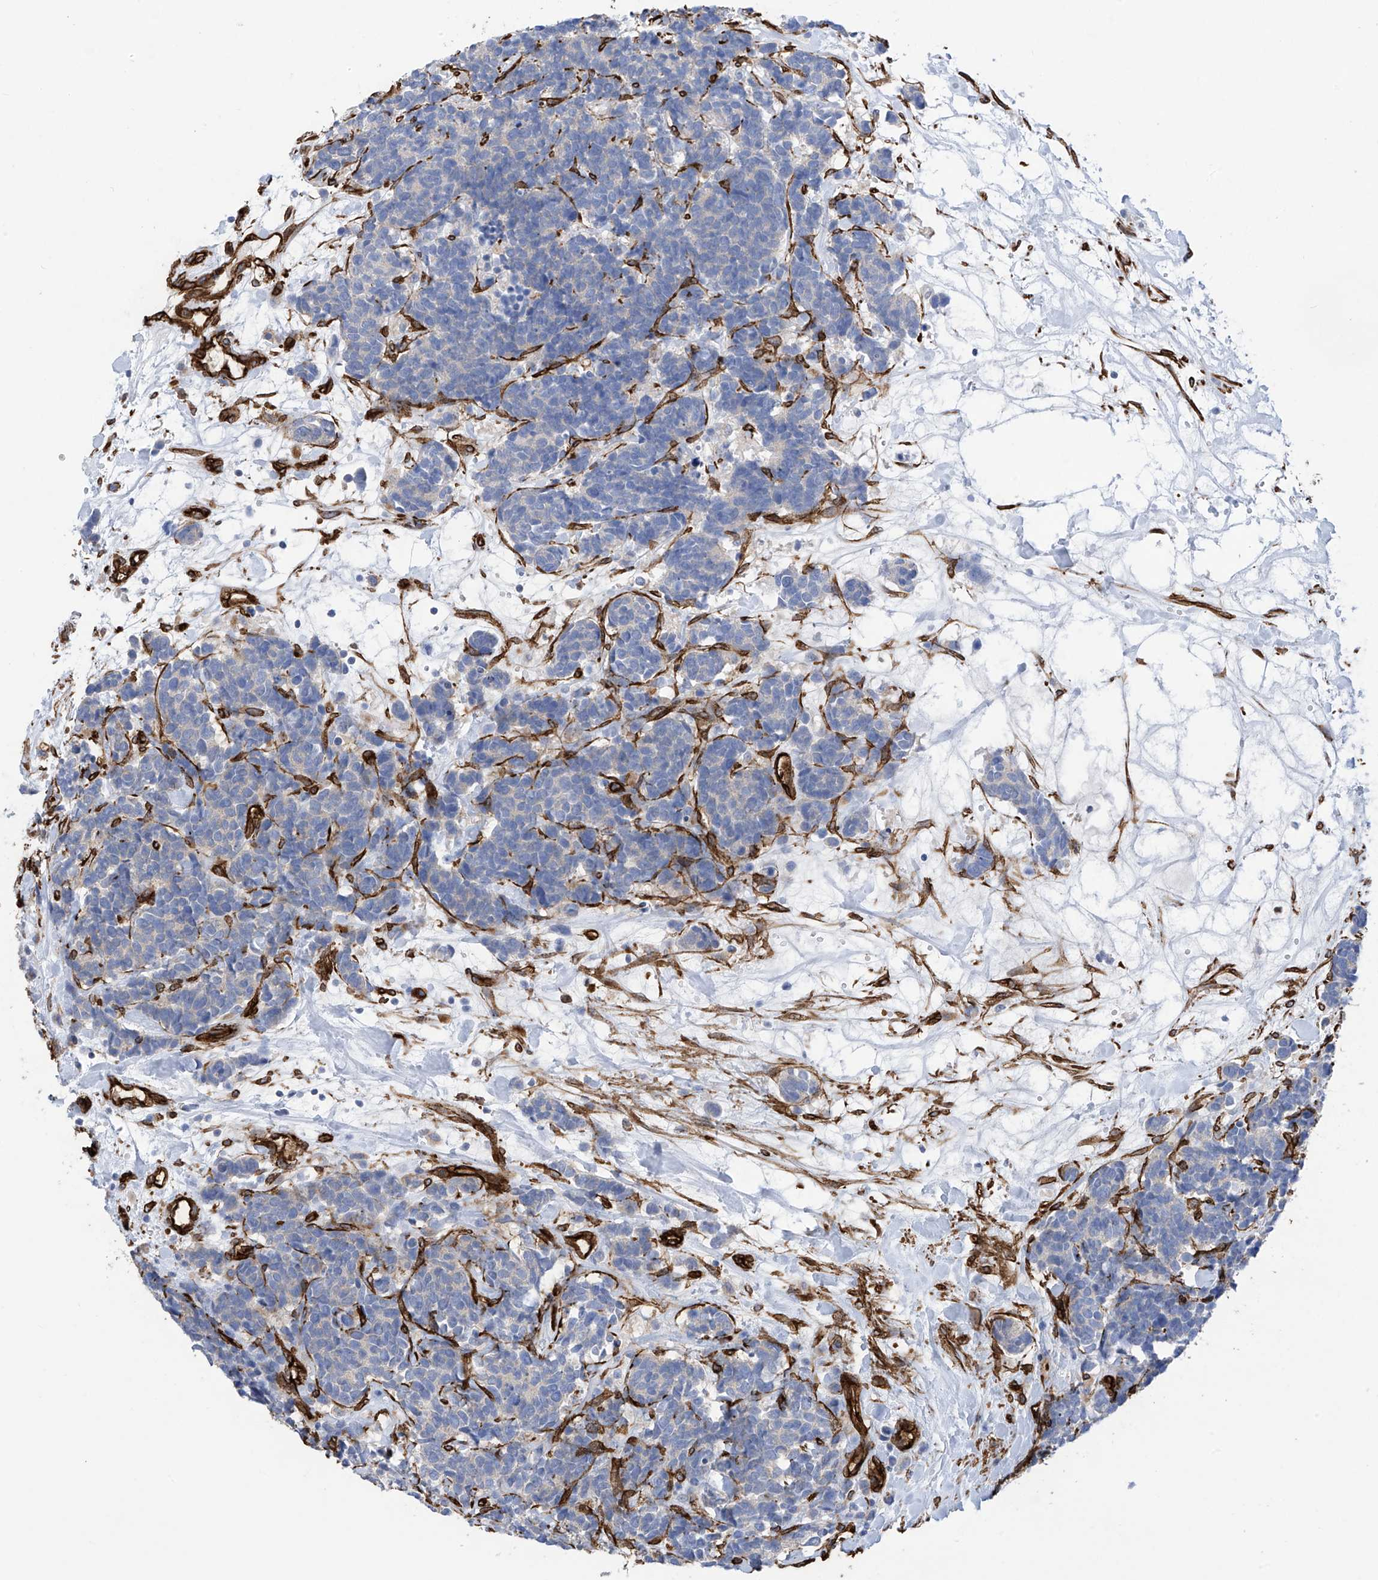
{"staining": {"intensity": "negative", "quantity": "none", "location": "none"}, "tissue": "carcinoid", "cell_type": "Tumor cells", "image_type": "cancer", "snomed": [{"axis": "morphology", "description": "Carcinoma, NOS"}, {"axis": "morphology", "description": "Carcinoid, malignant, NOS"}, {"axis": "topography", "description": "Urinary bladder"}], "caption": "Histopathology image shows no protein positivity in tumor cells of carcinoid tissue. (DAB (3,3'-diaminobenzidine) immunohistochemistry, high magnification).", "gene": "UBTD1", "patient": {"sex": "male", "age": 57}}